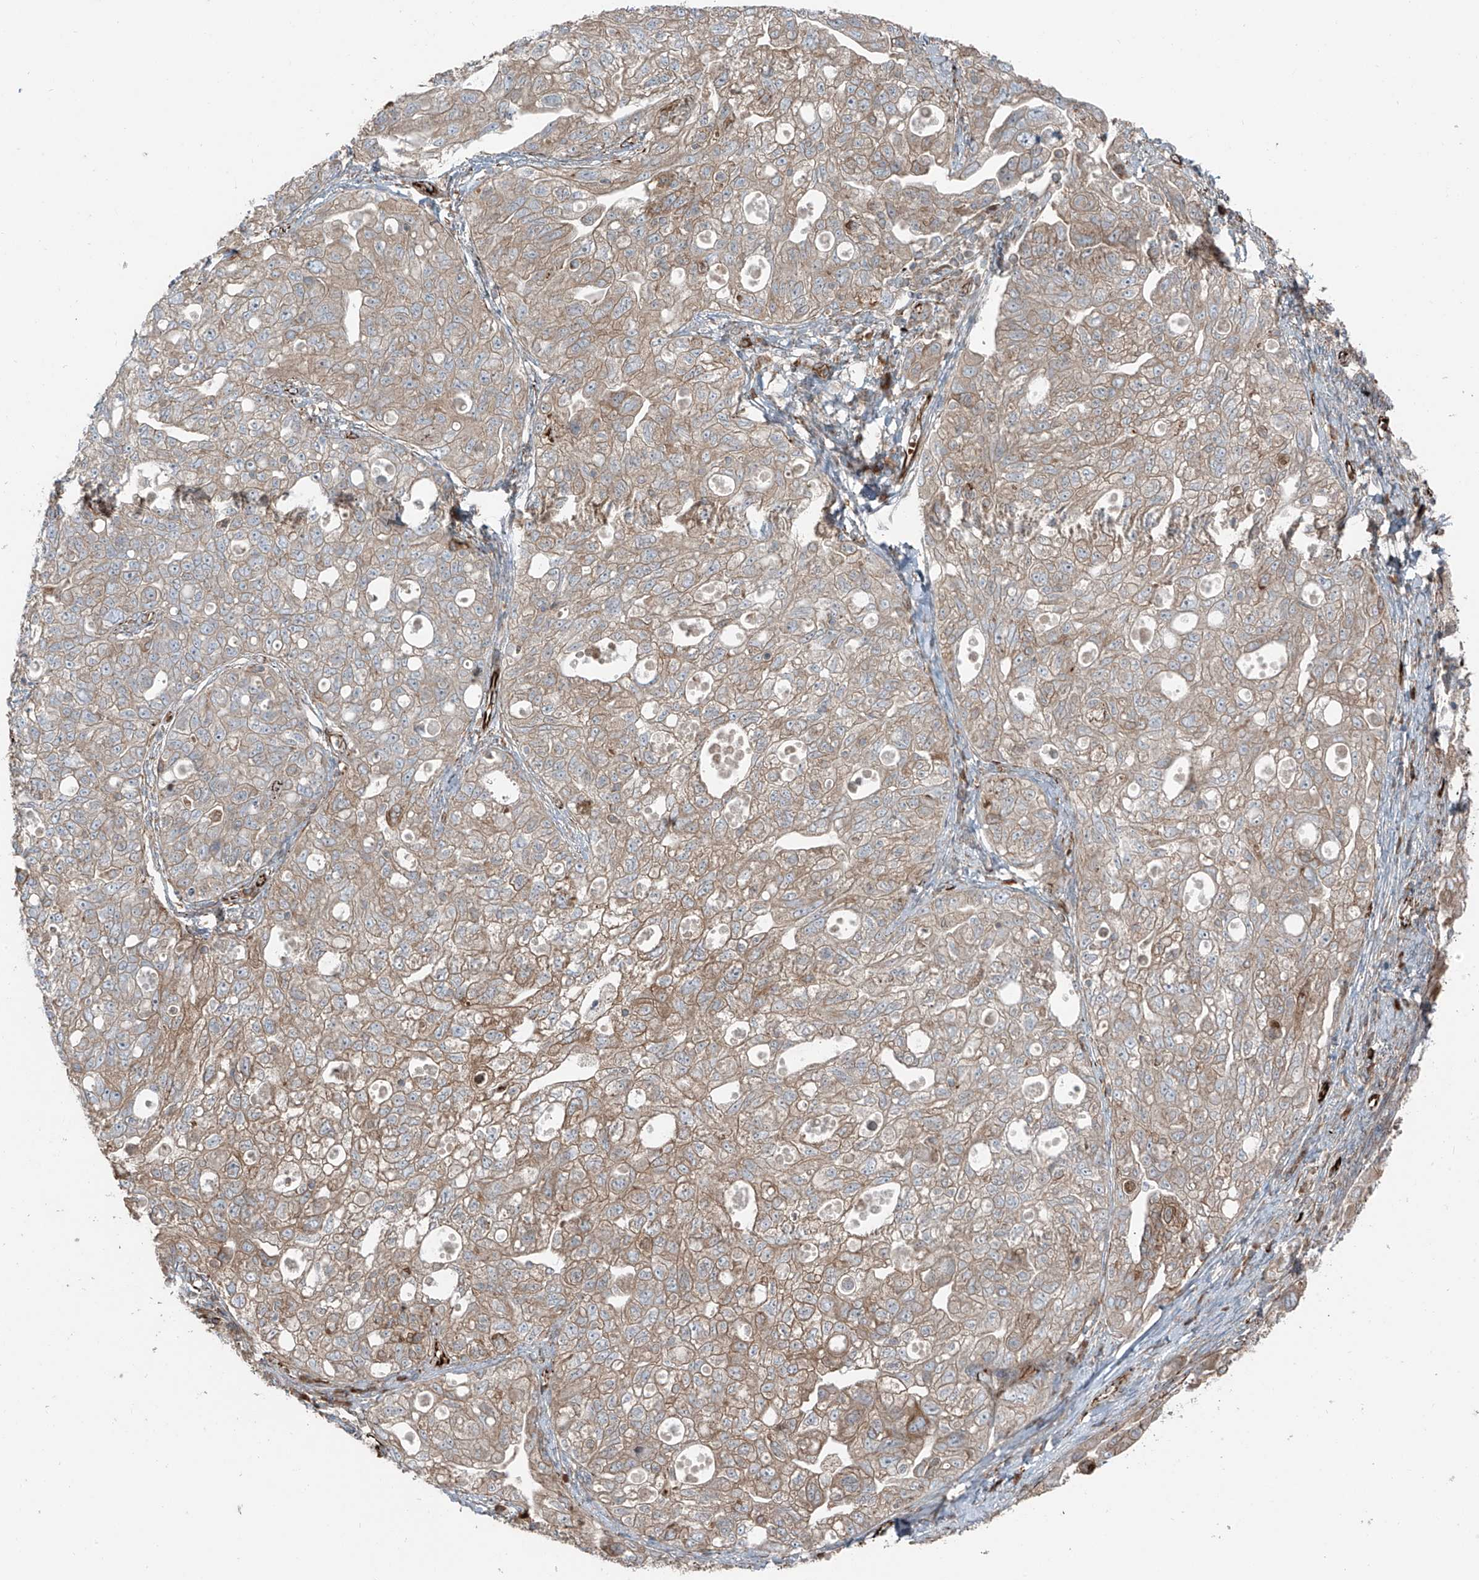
{"staining": {"intensity": "moderate", "quantity": "25%-75%", "location": "cytoplasmic/membranous"}, "tissue": "ovarian cancer", "cell_type": "Tumor cells", "image_type": "cancer", "snomed": [{"axis": "morphology", "description": "Carcinoma, NOS"}, {"axis": "morphology", "description": "Cystadenocarcinoma, serous, NOS"}, {"axis": "topography", "description": "Ovary"}], "caption": "Brown immunohistochemical staining in ovarian serous cystadenocarcinoma shows moderate cytoplasmic/membranous expression in about 25%-75% of tumor cells.", "gene": "ERLEC1", "patient": {"sex": "female", "age": 69}}